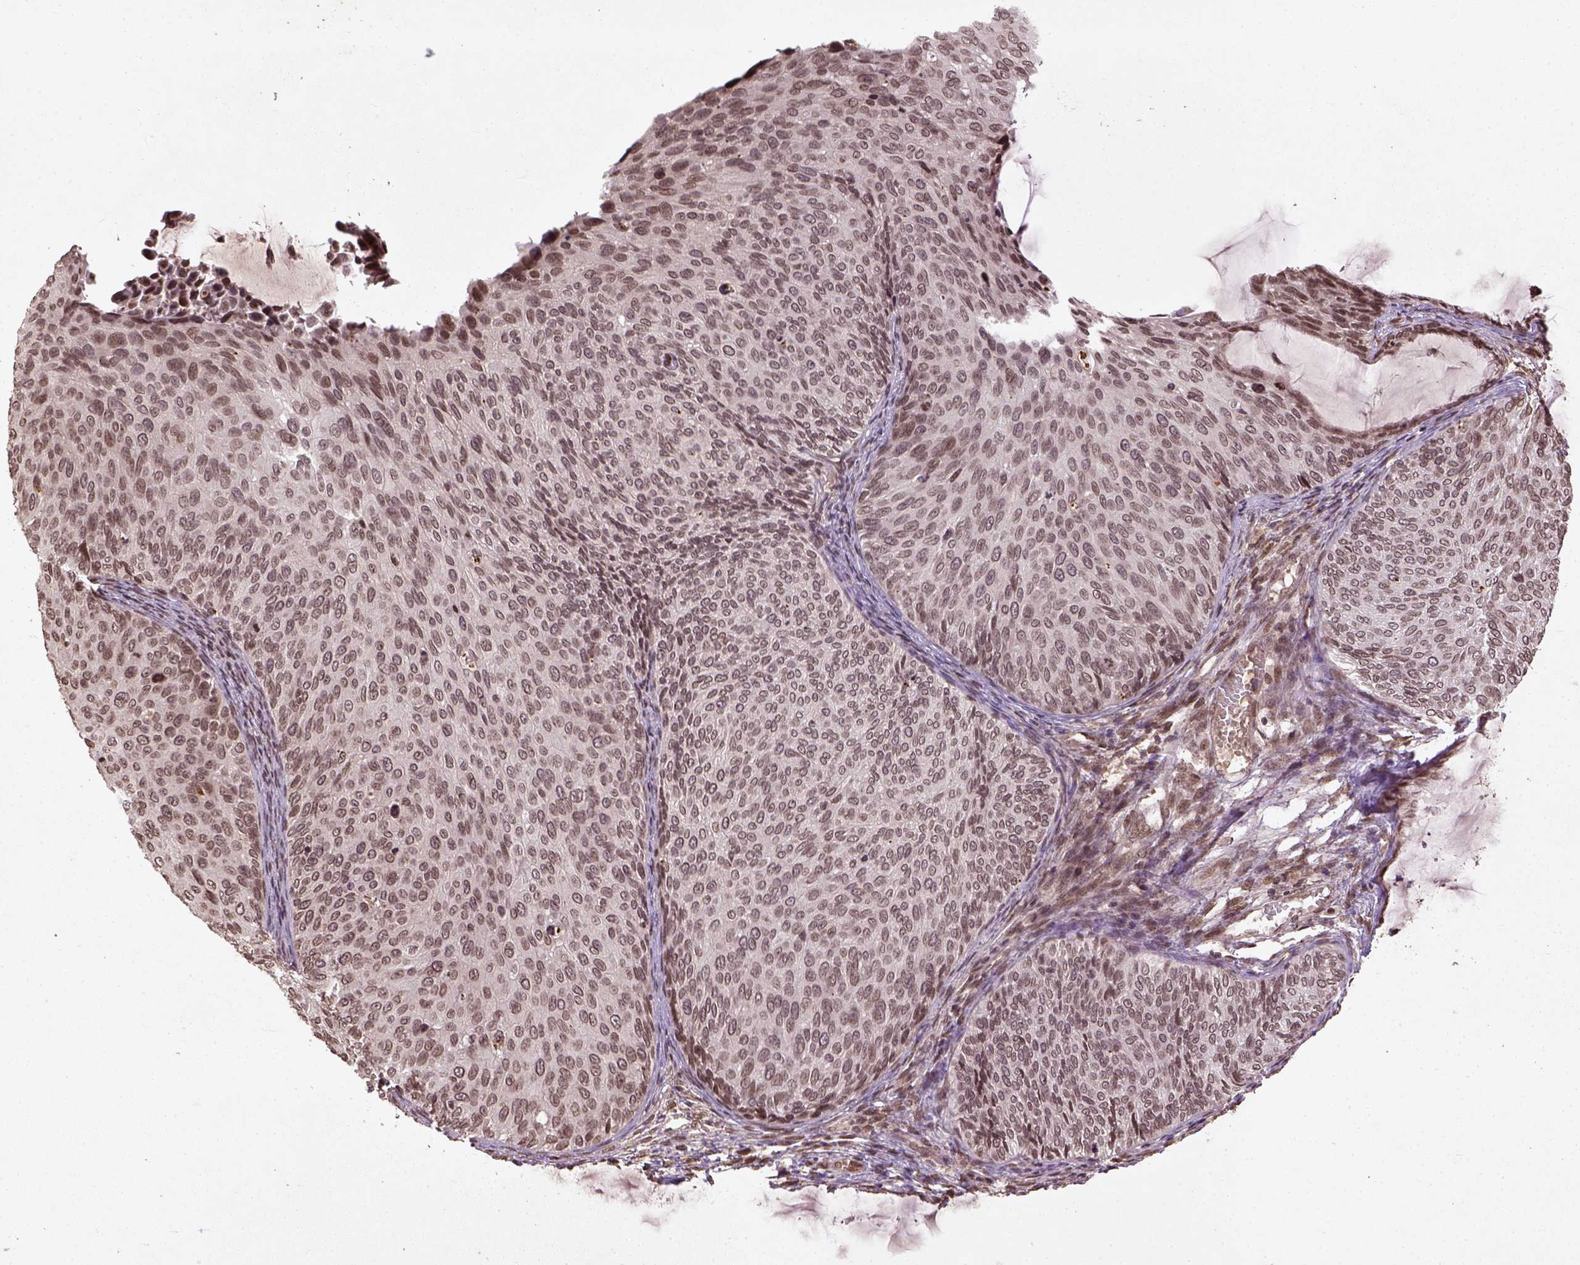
{"staining": {"intensity": "moderate", "quantity": ">75%", "location": "nuclear"}, "tissue": "cervical cancer", "cell_type": "Tumor cells", "image_type": "cancer", "snomed": [{"axis": "morphology", "description": "Squamous cell carcinoma, NOS"}, {"axis": "topography", "description": "Cervix"}], "caption": "This micrograph demonstrates cervical cancer (squamous cell carcinoma) stained with immunohistochemistry to label a protein in brown. The nuclear of tumor cells show moderate positivity for the protein. Nuclei are counter-stained blue.", "gene": "BANF1", "patient": {"sex": "female", "age": 36}}